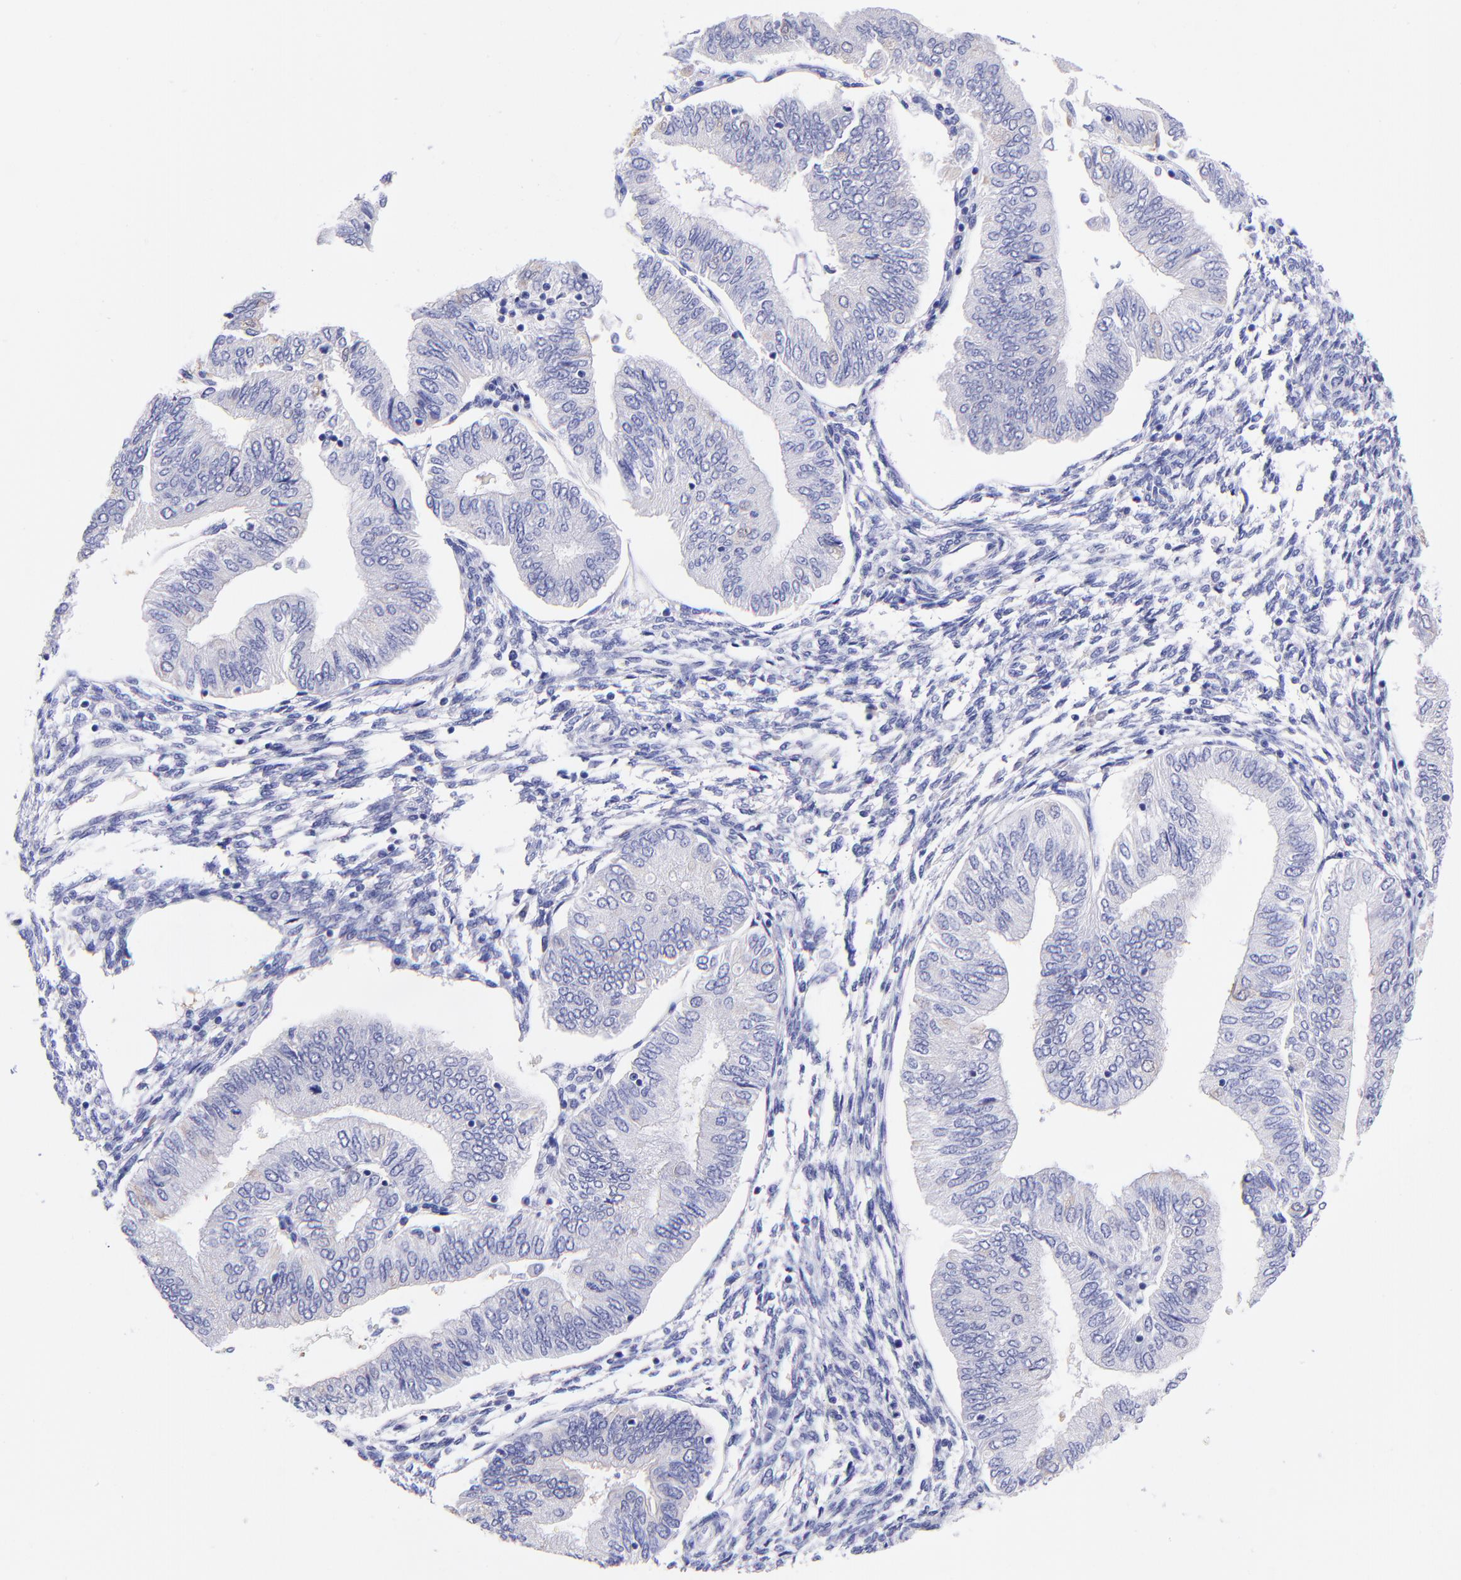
{"staining": {"intensity": "negative", "quantity": "none", "location": "none"}, "tissue": "endometrial cancer", "cell_type": "Tumor cells", "image_type": "cancer", "snomed": [{"axis": "morphology", "description": "Adenocarcinoma, NOS"}, {"axis": "topography", "description": "Endometrium"}], "caption": "Adenocarcinoma (endometrial) was stained to show a protein in brown. There is no significant expression in tumor cells.", "gene": "RAB3B", "patient": {"sex": "female", "age": 51}}